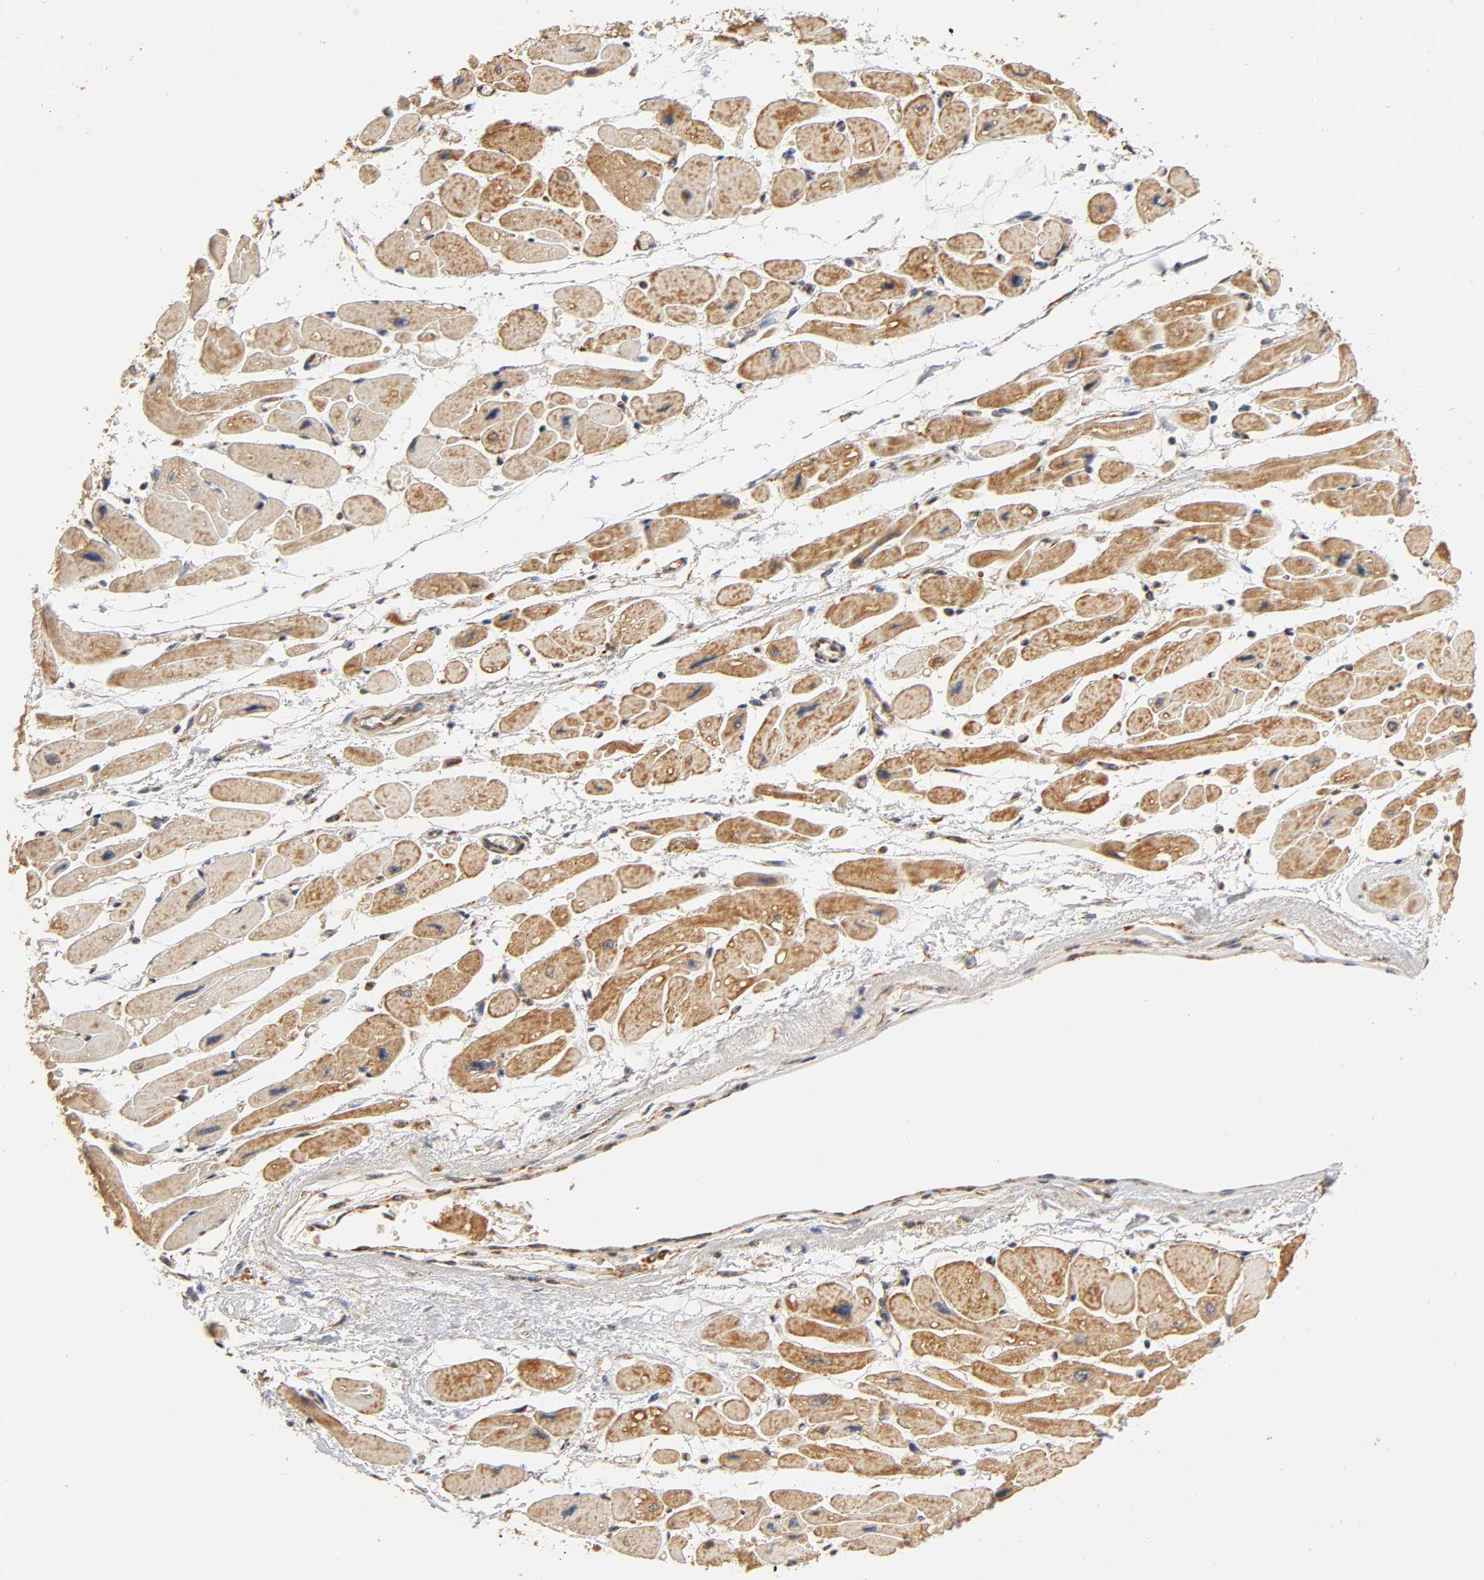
{"staining": {"intensity": "moderate", "quantity": ">75%", "location": "cytoplasmic/membranous"}, "tissue": "heart muscle", "cell_type": "Cardiomyocytes", "image_type": "normal", "snomed": [{"axis": "morphology", "description": "Normal tissue, NOS"}, {"axis": "topography", "description": "Heart"}], "caption": "Heart muscle stained with a brown dye exhibits moderate cytoplasmic/membranous positive staining in about >75% of cardiomyocytes.", "gene": "PKN1", "patient": {"sex": "female", "age": 54}}